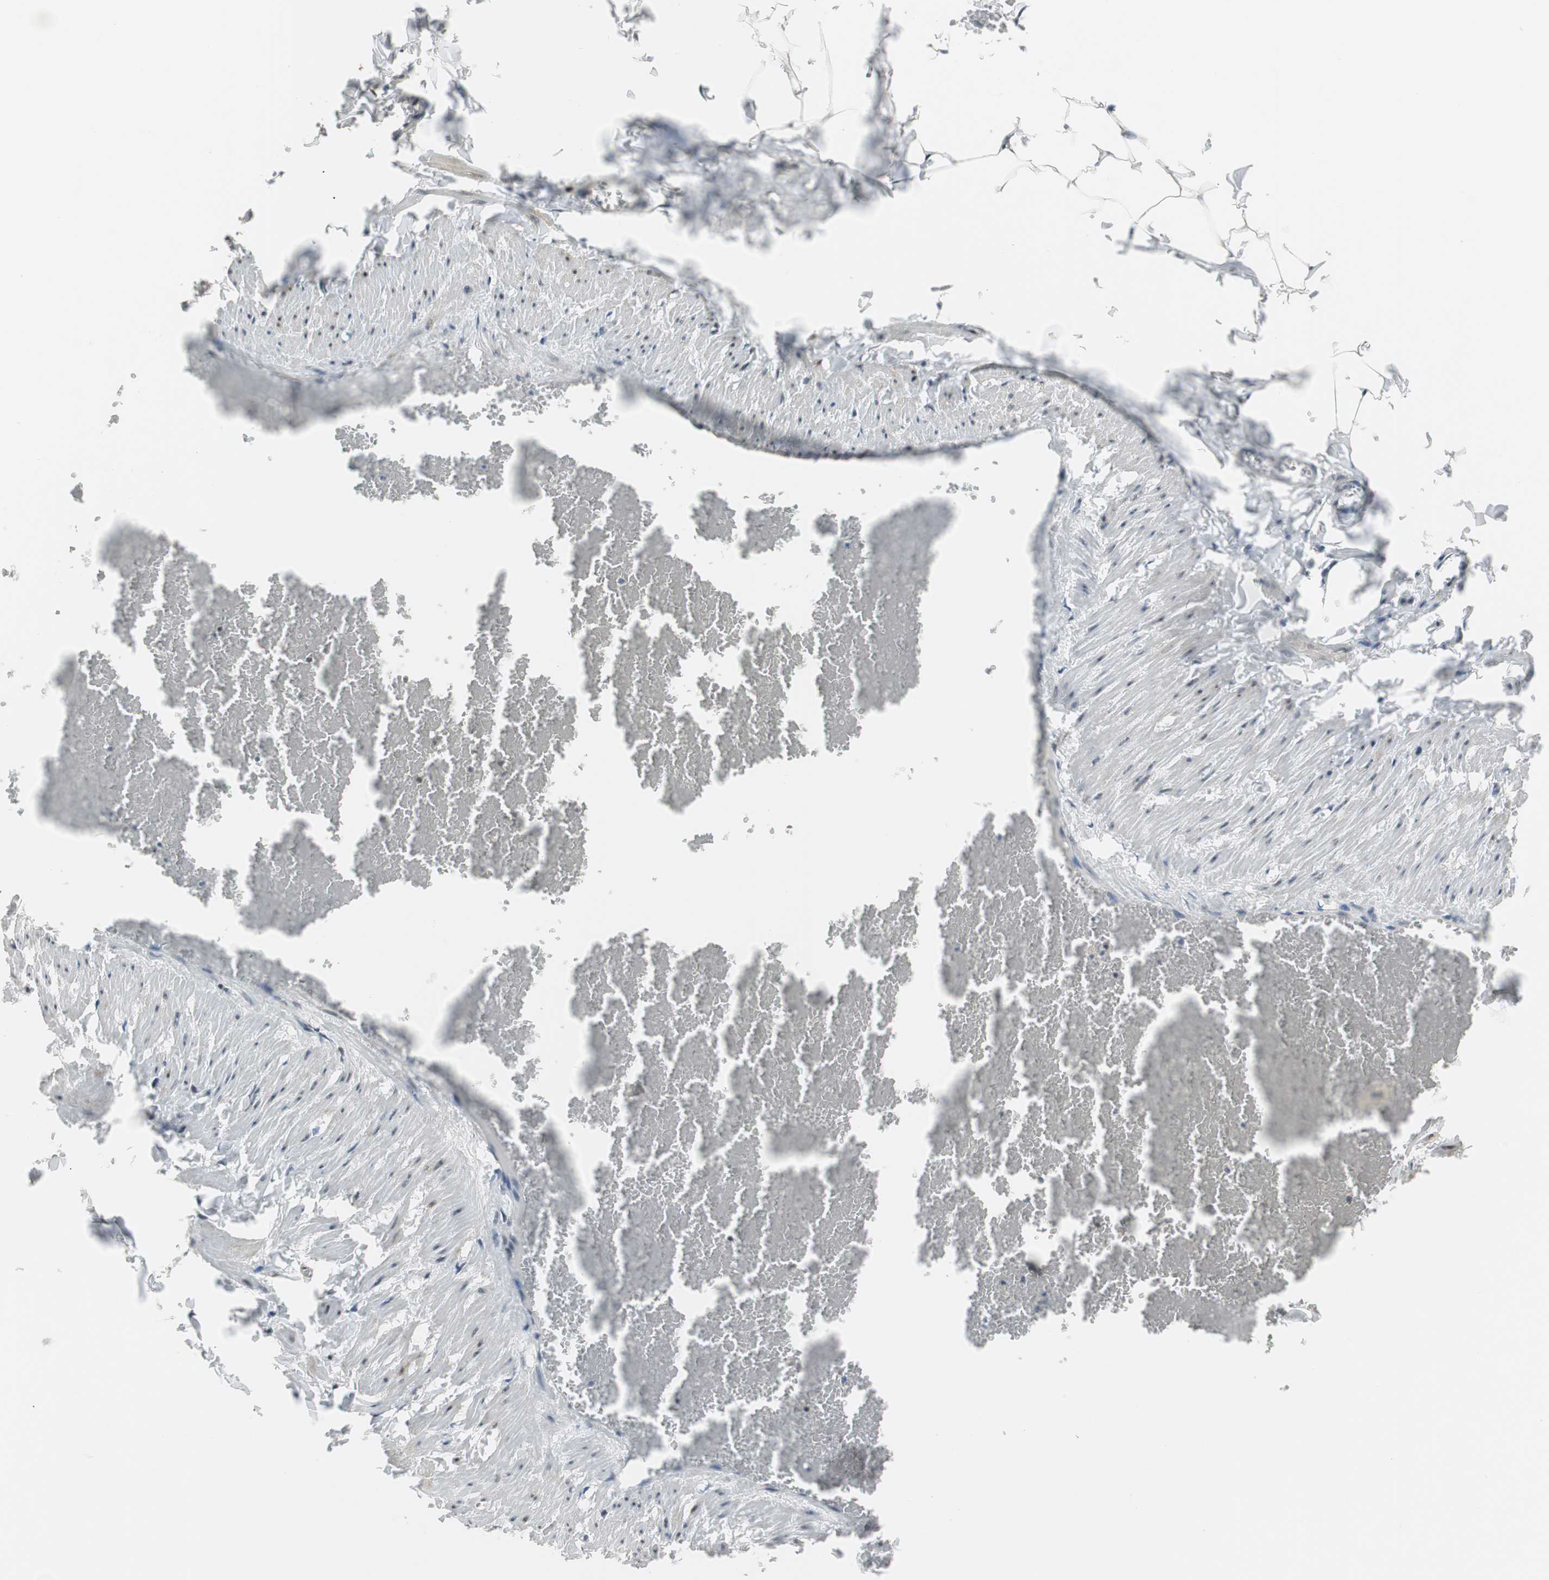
{"staining": {"intensity": "moderate", "quantity": ">75%", "location": "nuclear"}, "tissue": "adipose tissue", "cell_type": "Adipocytes", "image_type": "normal", "snomed": [{"axis": "morphology", "description": "Normal tissue, NOS"}, {"axis": "topography", "description": "Vascular tissue"}], "caption": "High-power microscopy captured an IHC histopathology image of benign adipose tissue, revealing moderate nuclear expression in approximately >75% of adipocytes.", "gene": "RAD1", "patient": {"sex": "male", "age": 41}}